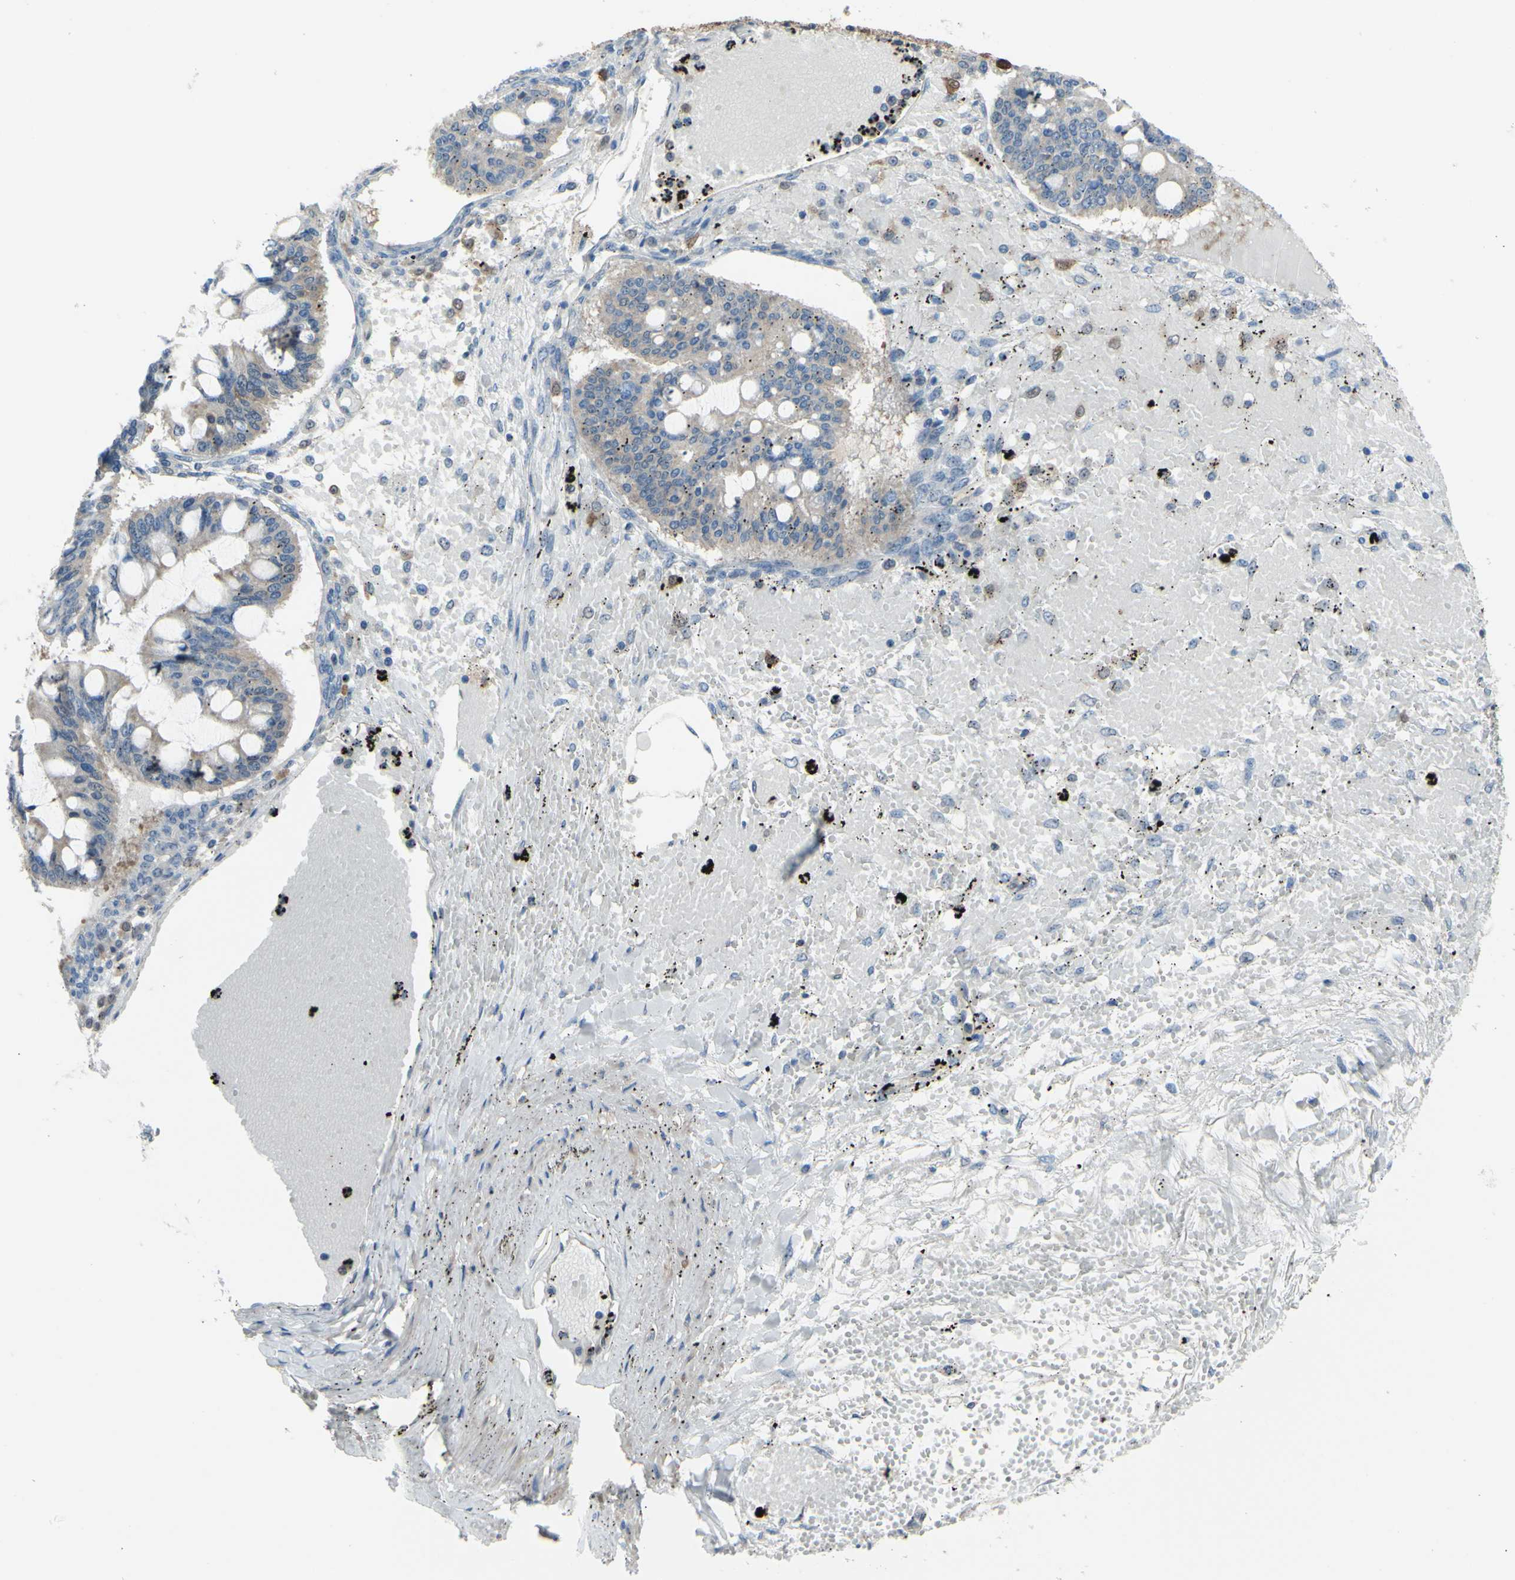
{"staining": {"intensity": "weak", "quantity": ">75%", "location": "cytoplasmic/membranous"}, "tissue": "ovarian cancer", "cell_type": "Tumor cells", "image_type": "cancer", "snomed": [{"axis": "morphology", "description": "Cystadenocarcinoma, mucinous, NOS"}, {"axis": "topography", "description": "Ovary"}], "caption": "The photomicrograph reveals a brown stain indicating the presence of a protein in the cytoplasmic/membranous of tumor cells in ovarian cancer.", "gene": "UPK3B", "patient": {"sex": "female", "age": 73}}